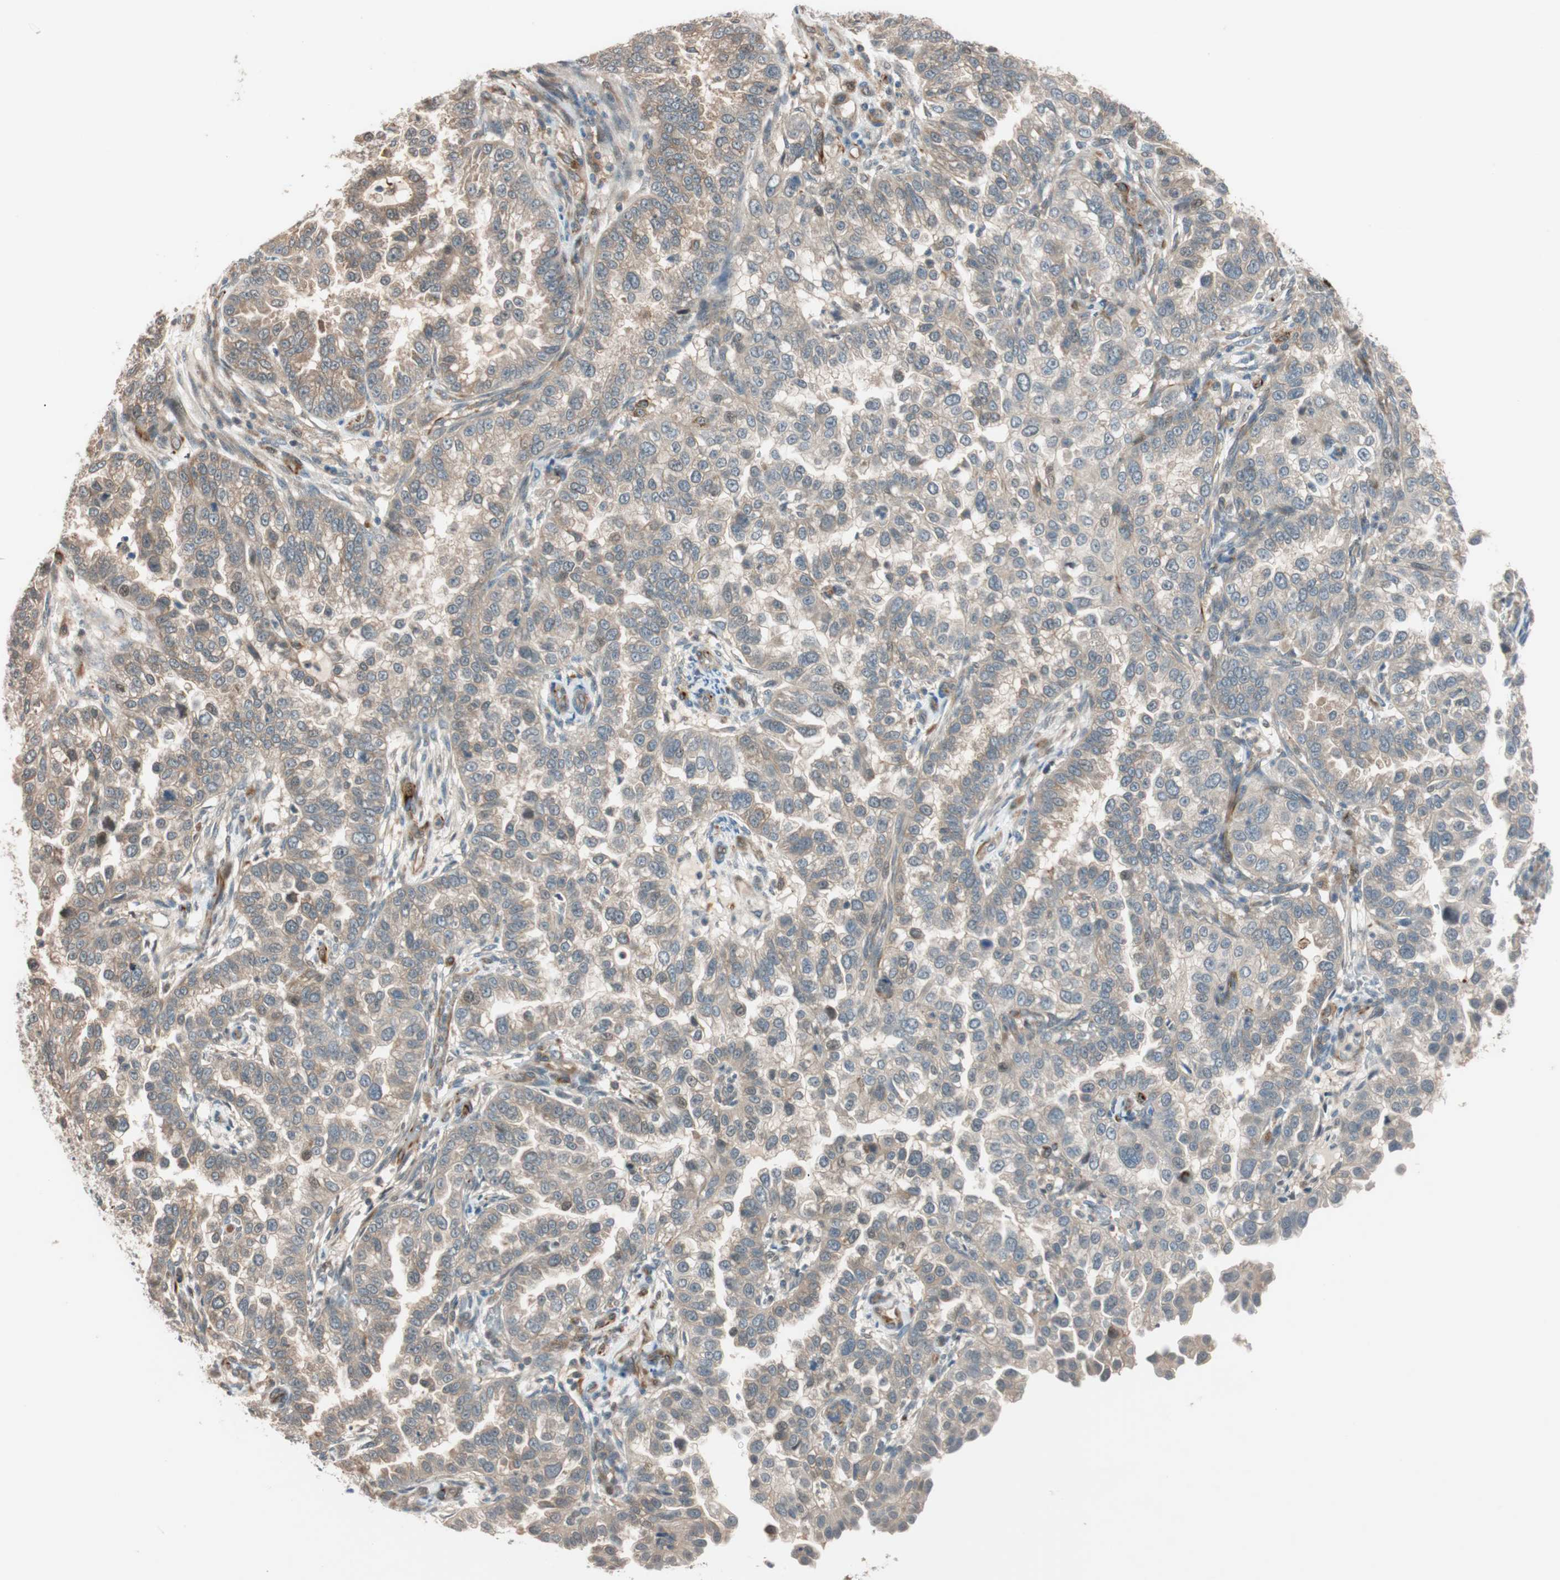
{"staining": {"intensity": "weak", "quantity": "25%-75%", "location": "cytoplasmic/membranous"}, "tissue": "endometrial cancer", "cell_type": "Tumor cells", "image_type": "cancer", "snomed": [{"axis": "morphology", "description": "Adenocarcinoma, NOS"}, {"axis": "topography", "description": "Endometrium"}], "caption": "About 25%-75% of tumor cells in human endometrial cancer display weak cytoplasmic/membranous protein positivity as visualized by brown immunohistochemical staining.", "gene": "PIK3R3", "patient": {"sex": "female", "age": 85}}